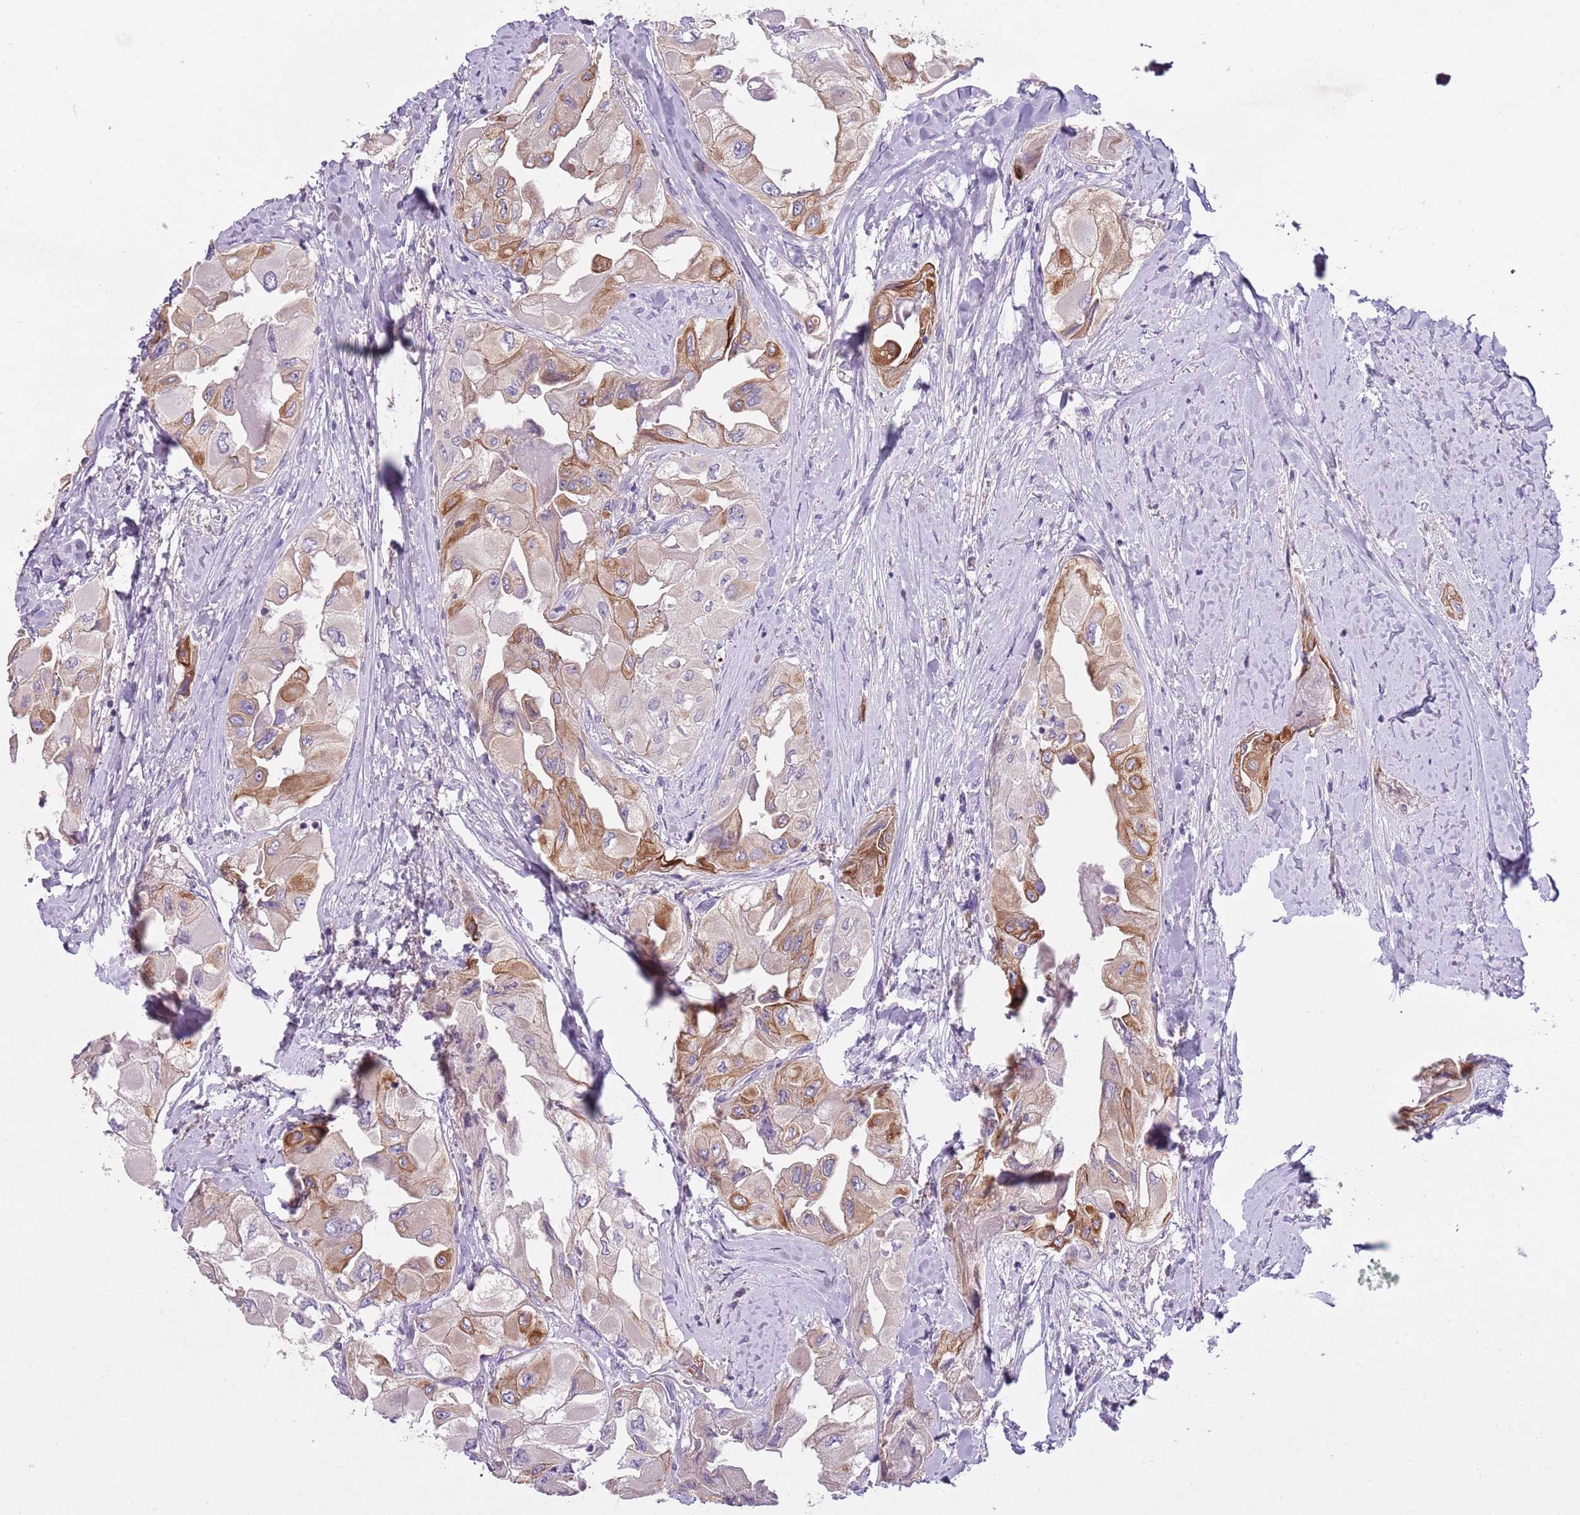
{"staining": {"intensity": "moderate", "quantity": "25%-75%", "location": "cytoplasmic/membranous"}, "tissue": "thyroid cancer", "cell_type": "Tumor cells", "image_type": "cancer", "snomed": [{"axis": "morphology", "description": "Normal tissue, NOS"}, {"axis": "morphology", "description": "Papillary adenocarcinoma, NOS"}, {"axis": "topography", "description": "Thyroid gland"}], "caption": "Protein expression by IHC demonstrates moderate cytoplasmic/membranous expression in approximately 25%-75% of tumor cells in thyroid cancer.", "gene": "HES3", "patient": {"sex": "female", "age": 59}}